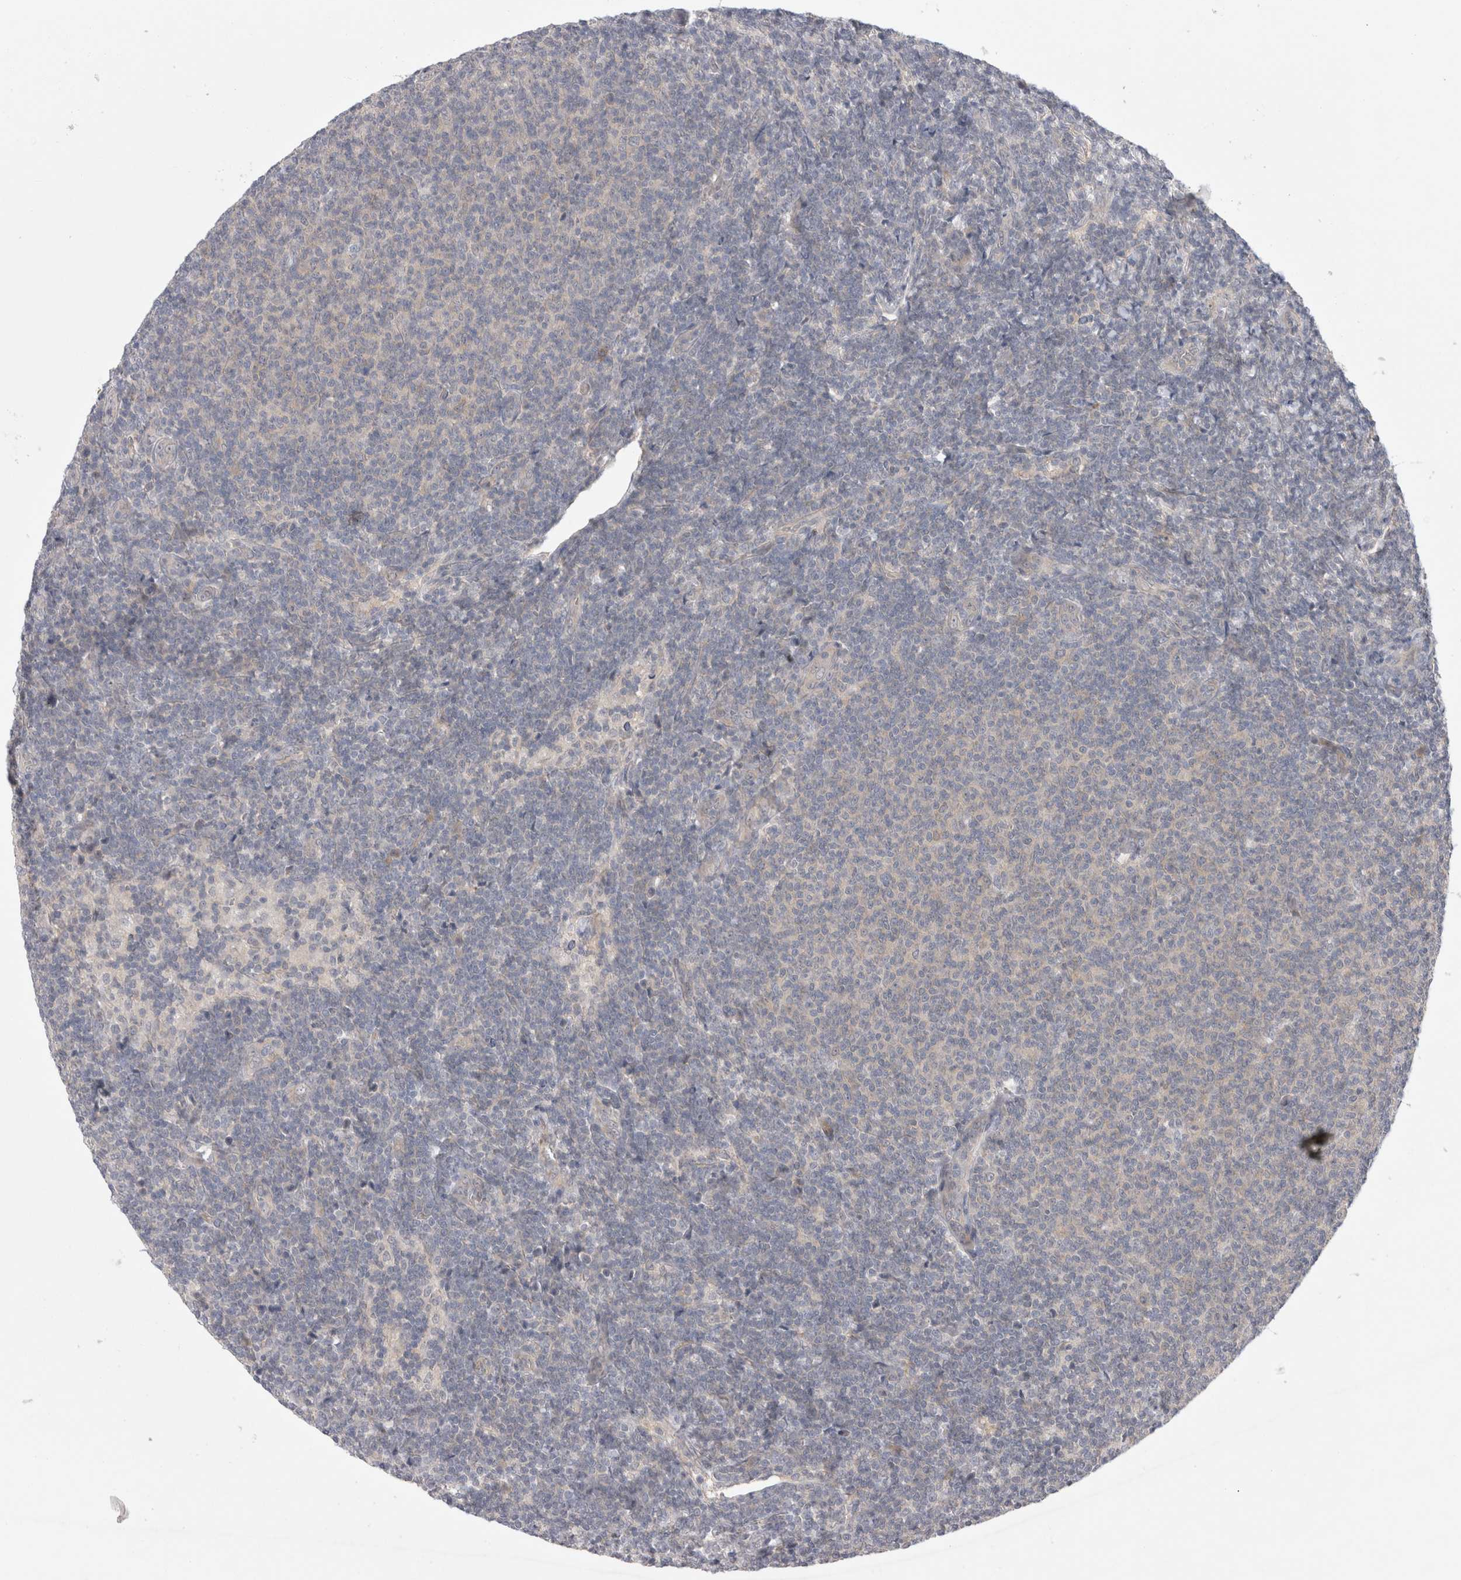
{"staining": {"intensity": "negative", "quantity": "none", "location": "none"}, "tissue": "lymphoma", "cell_type": "Tumor cells", "image_type": "cancer", "snomed": [{"axis": "morphology", "description": "Malignant lymphoma, non-Hodgkin's type, Low grade"}, {"axis": "topography", "description": "Lymph node"}], "caption": "Low-grade malignant lymphoma, non-Hodgkin's type was stained to show a protein in brown. There is no significant expression in tumor cells.", "gene": "CERS3", "patient": {"sex": "male", "age": 66}}